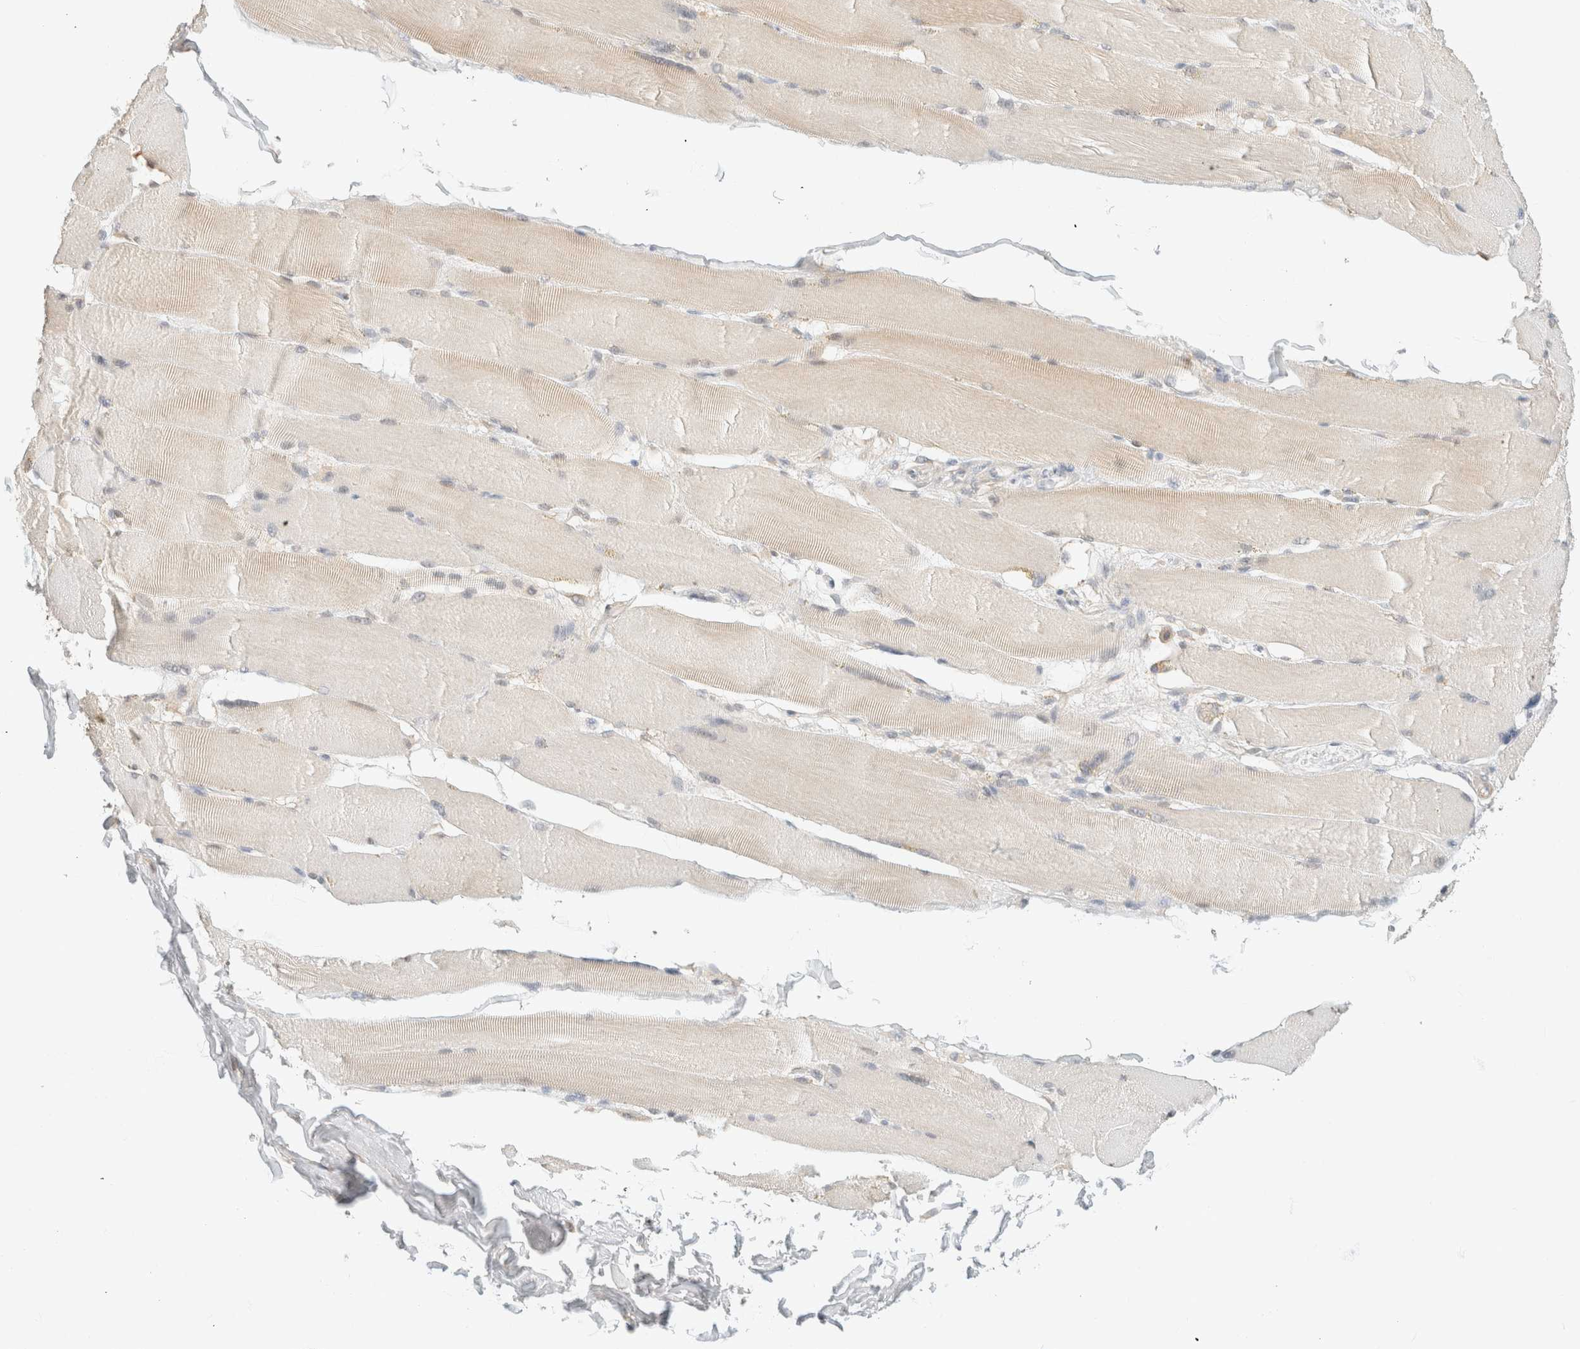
{"staining": {"intensity": "weak", "quantity": "<25%", "location": "cytoplasmic/membranous"}, "tissue": "skeletal muscle", "cell_type": "Myocytes", "image_type": "normal", "snomed": [{"axis": "morphology", "description": "Normal tissue, NOS"}, {"axis": "topography", "description": "Skin"}, {"axis": "topography", "description": "Skeletal muscle"}], "caption": "Skeletal muscle stained for a protein using immunohistochemistry (IHC) demonstrates no positivity myocytes.", "gene": "GPI", "patient": {"sex": "male", "age": 83}}